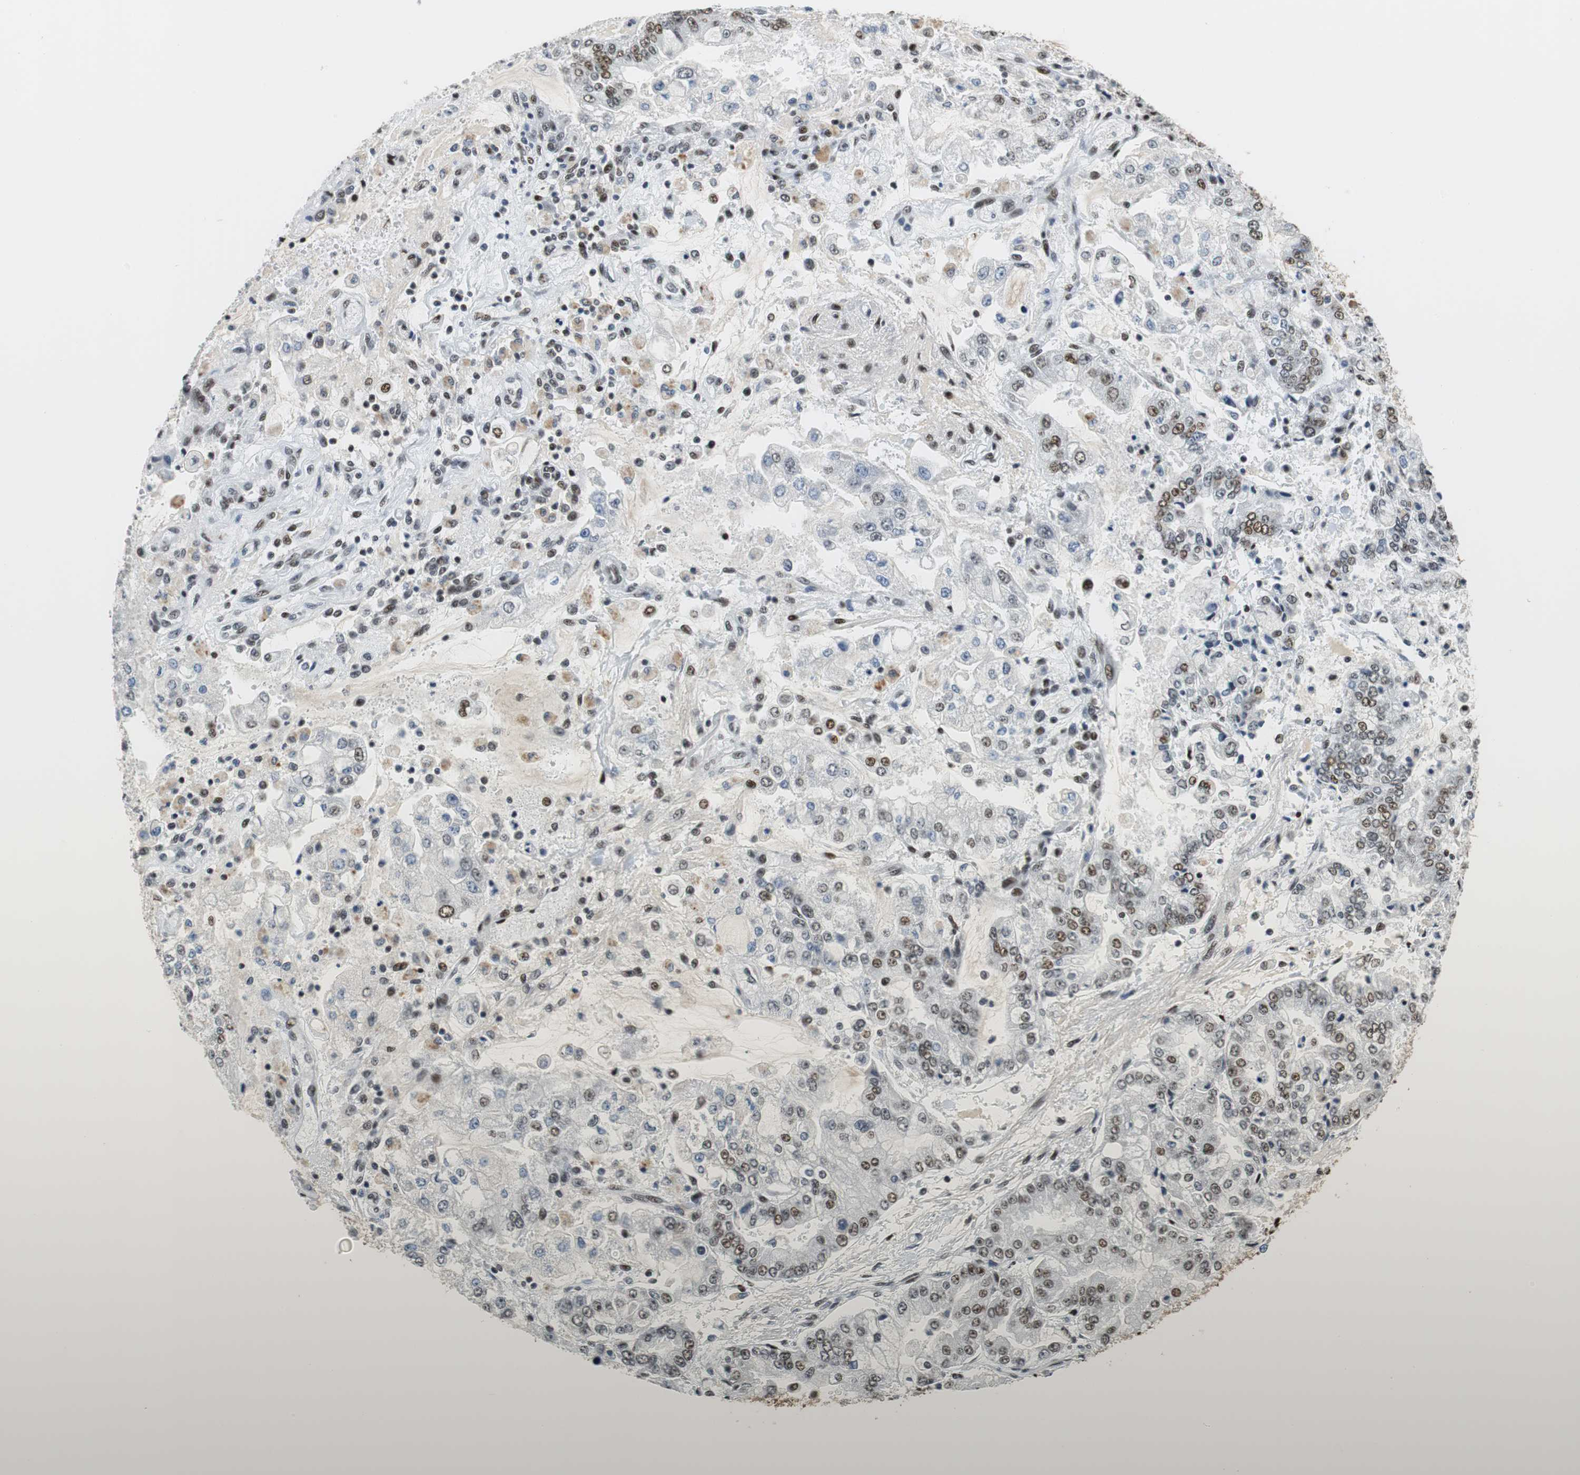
{"staining": {"intensity": "moderate", "quantity": "25%-75%", "location": "nuclear"}, "tissue": "stomach cancer", "cell_type": "Tumor cells", "image_type": "cancer", "snomed": [{"axis": "morphology", "description": "Adenocarcinoma, NOS"}, {"axis": "topography", "description": "Stomach"}], "caption": "Immunohistochemical staining of human adenocarcinoma (stomach) exhibits medium levels of moderate nuclear protein staining in about 25%-75% of tumor cells. (Brightfield microscopy of DAB IHC at high magnification).", "gene": "PRKDC", "patient": {"sex": "male", "age": 76}}